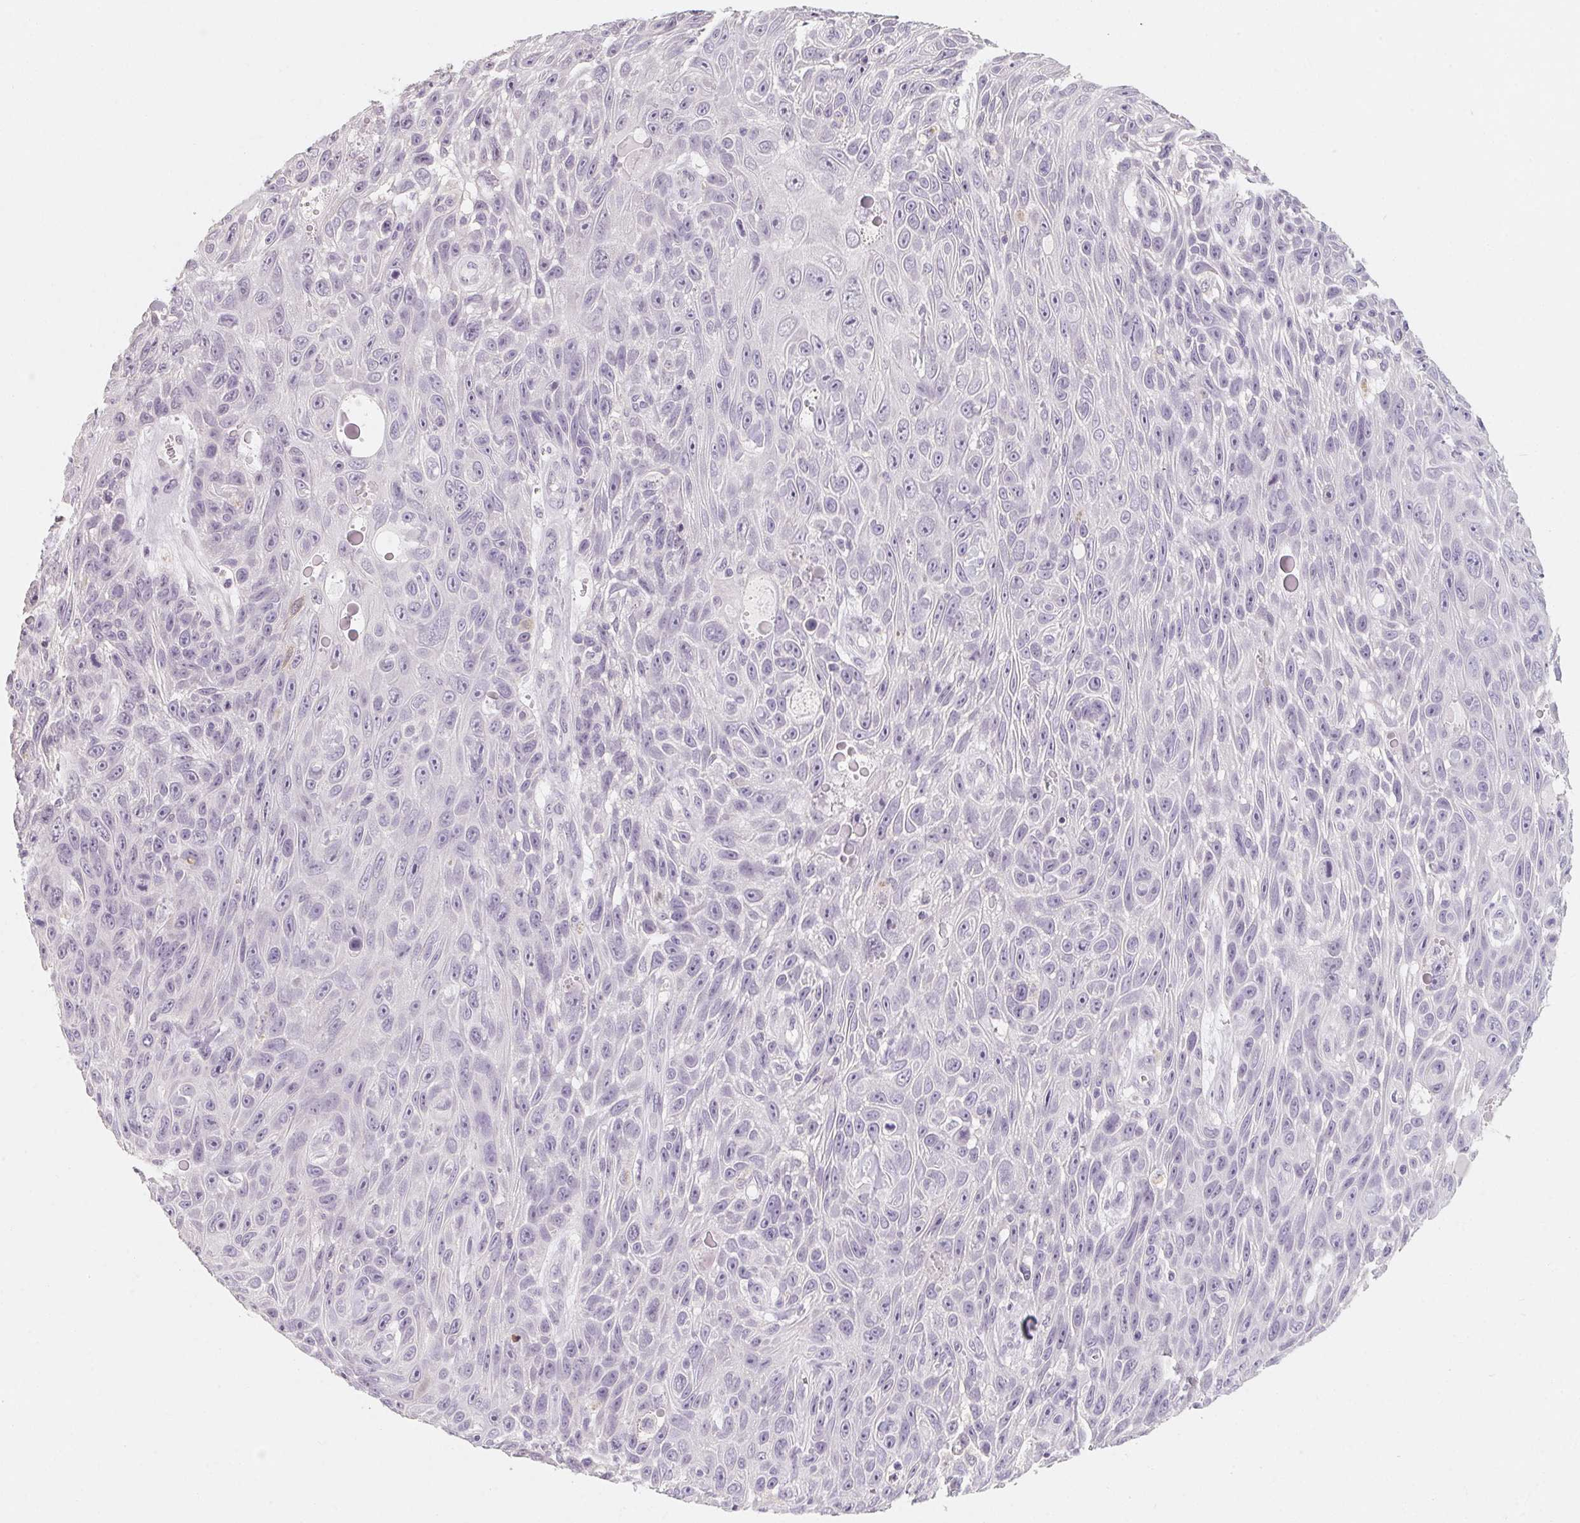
{"staining": {"intensity": "negative", "quantity": "none", "location": "none"}, "tissue": "skin cancer", "cell_type": "Tumor cells", "image_type": "cancer", "snomed": [{"axis": "morphology", "description": "Squamous cell carcinoma, NOS"}, {"axis": "topography", "description": "Skin"}], "caption": "High magnification brightfield microscopy of skin squamous cell carcinoma stained with DAB (3,3'-diaminobenzidine) (brown) and counterstained with hematoxylin (blue): tumor cells show no significant staining. Brightfield microscopy of immunohistochemistry stained with DAB (brown) and hematoxylin (blue), captured at high magnification.", "gene": "CAPZA3", "patient": {"sex": "male", "age": 82}}